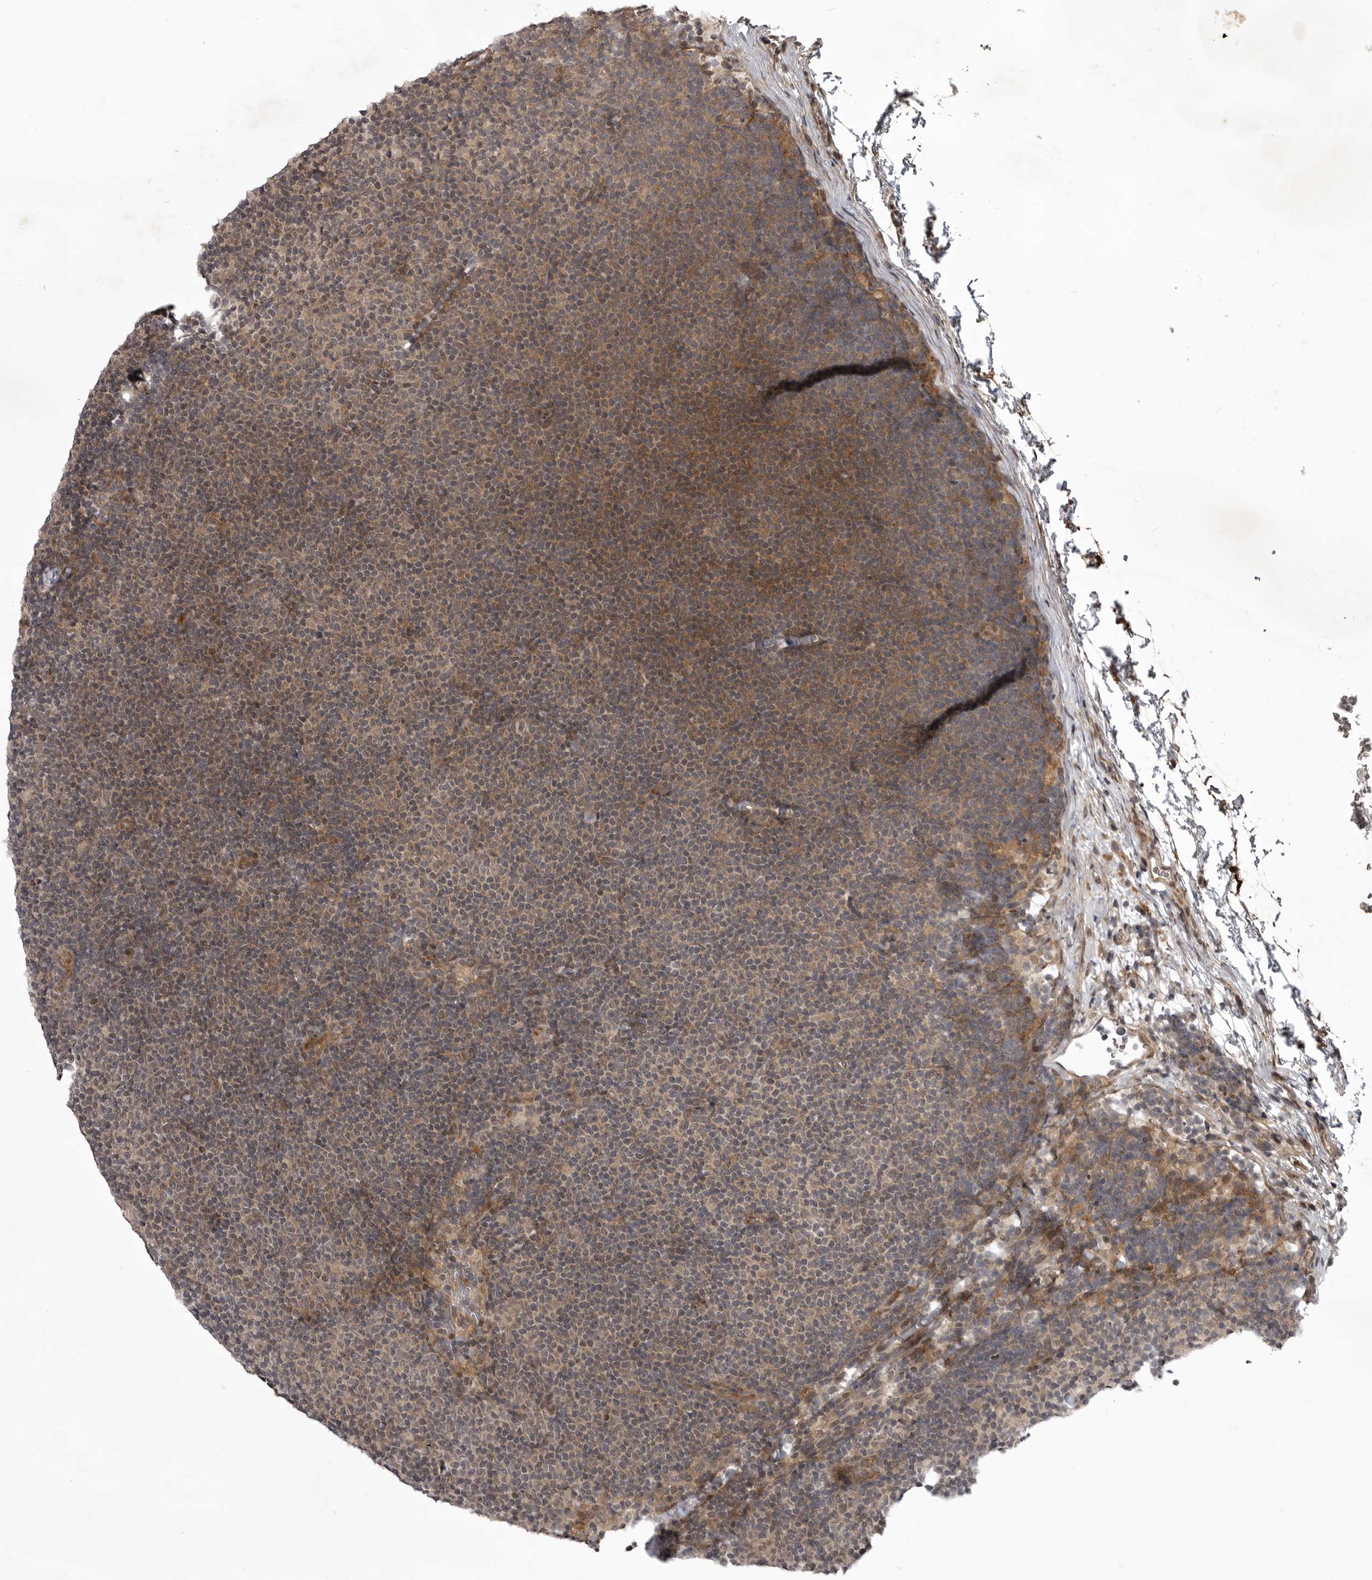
{"staining": {"intensity": "moderate", "quantity": "25%-75%", "location": "cytoplasmic/membranous"}, "tissue": "lymphoma", "cell_type": "Tumor cells", "image_type": "cancer", "snomed": [{"axis": "morphology", "description": "Malignant lymphoma, non-Hodgkin's type, Low grade"}, {"axis": "topography", "description": "Lymph node"}], "caption": "There is medium levels of moderate cytoplasmic/membranous staining in tumor cells of malignant lymphoma, non-Hodgkin's type (low-grade), as demonstrated by immunohistochemical staining (brown color).", "gene": "SNX16", "patient": {"sex": "female", "age": 53}}